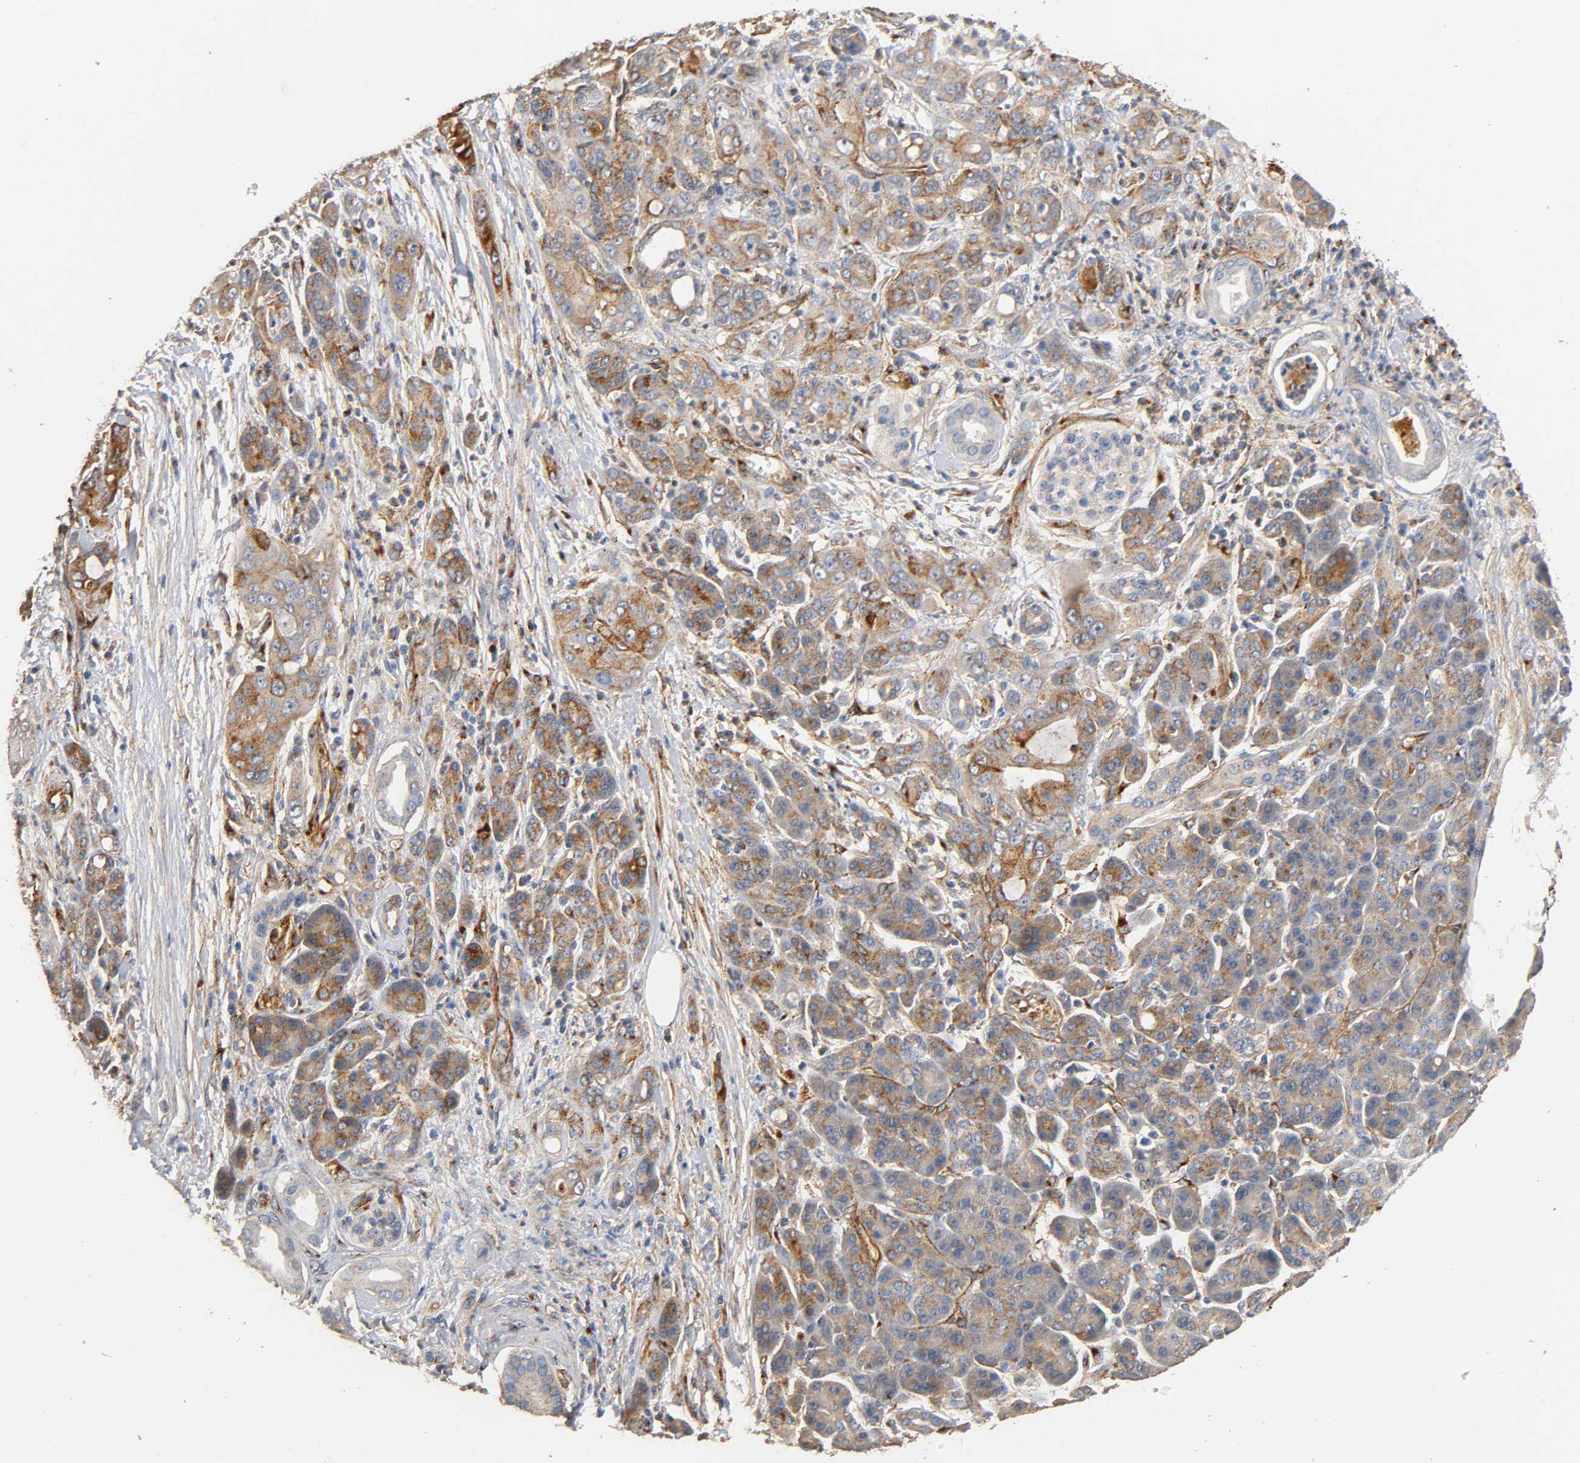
{"staining": {"intensity": "moderate", "quantity": "25%-75%", "location": "cytoplasmic/membranous"}, "tissue": "pancreatic cancer", "cell_type": "Tumor cells", "image_type": "cancer", "snomed": [{"axis": "morphology", "description": "Adenocarcinoma, NOS"}, {"axis": "topography", "description": "Pancreas"}], "caption": "Tumor cells demonstrate moderate cytoplasmic/membranous expression in about 25%-75% of cells in pancreatic adenocarcinoma.", "gene": "IFITM3", "patient": {"sex": "male", "age": 59}}